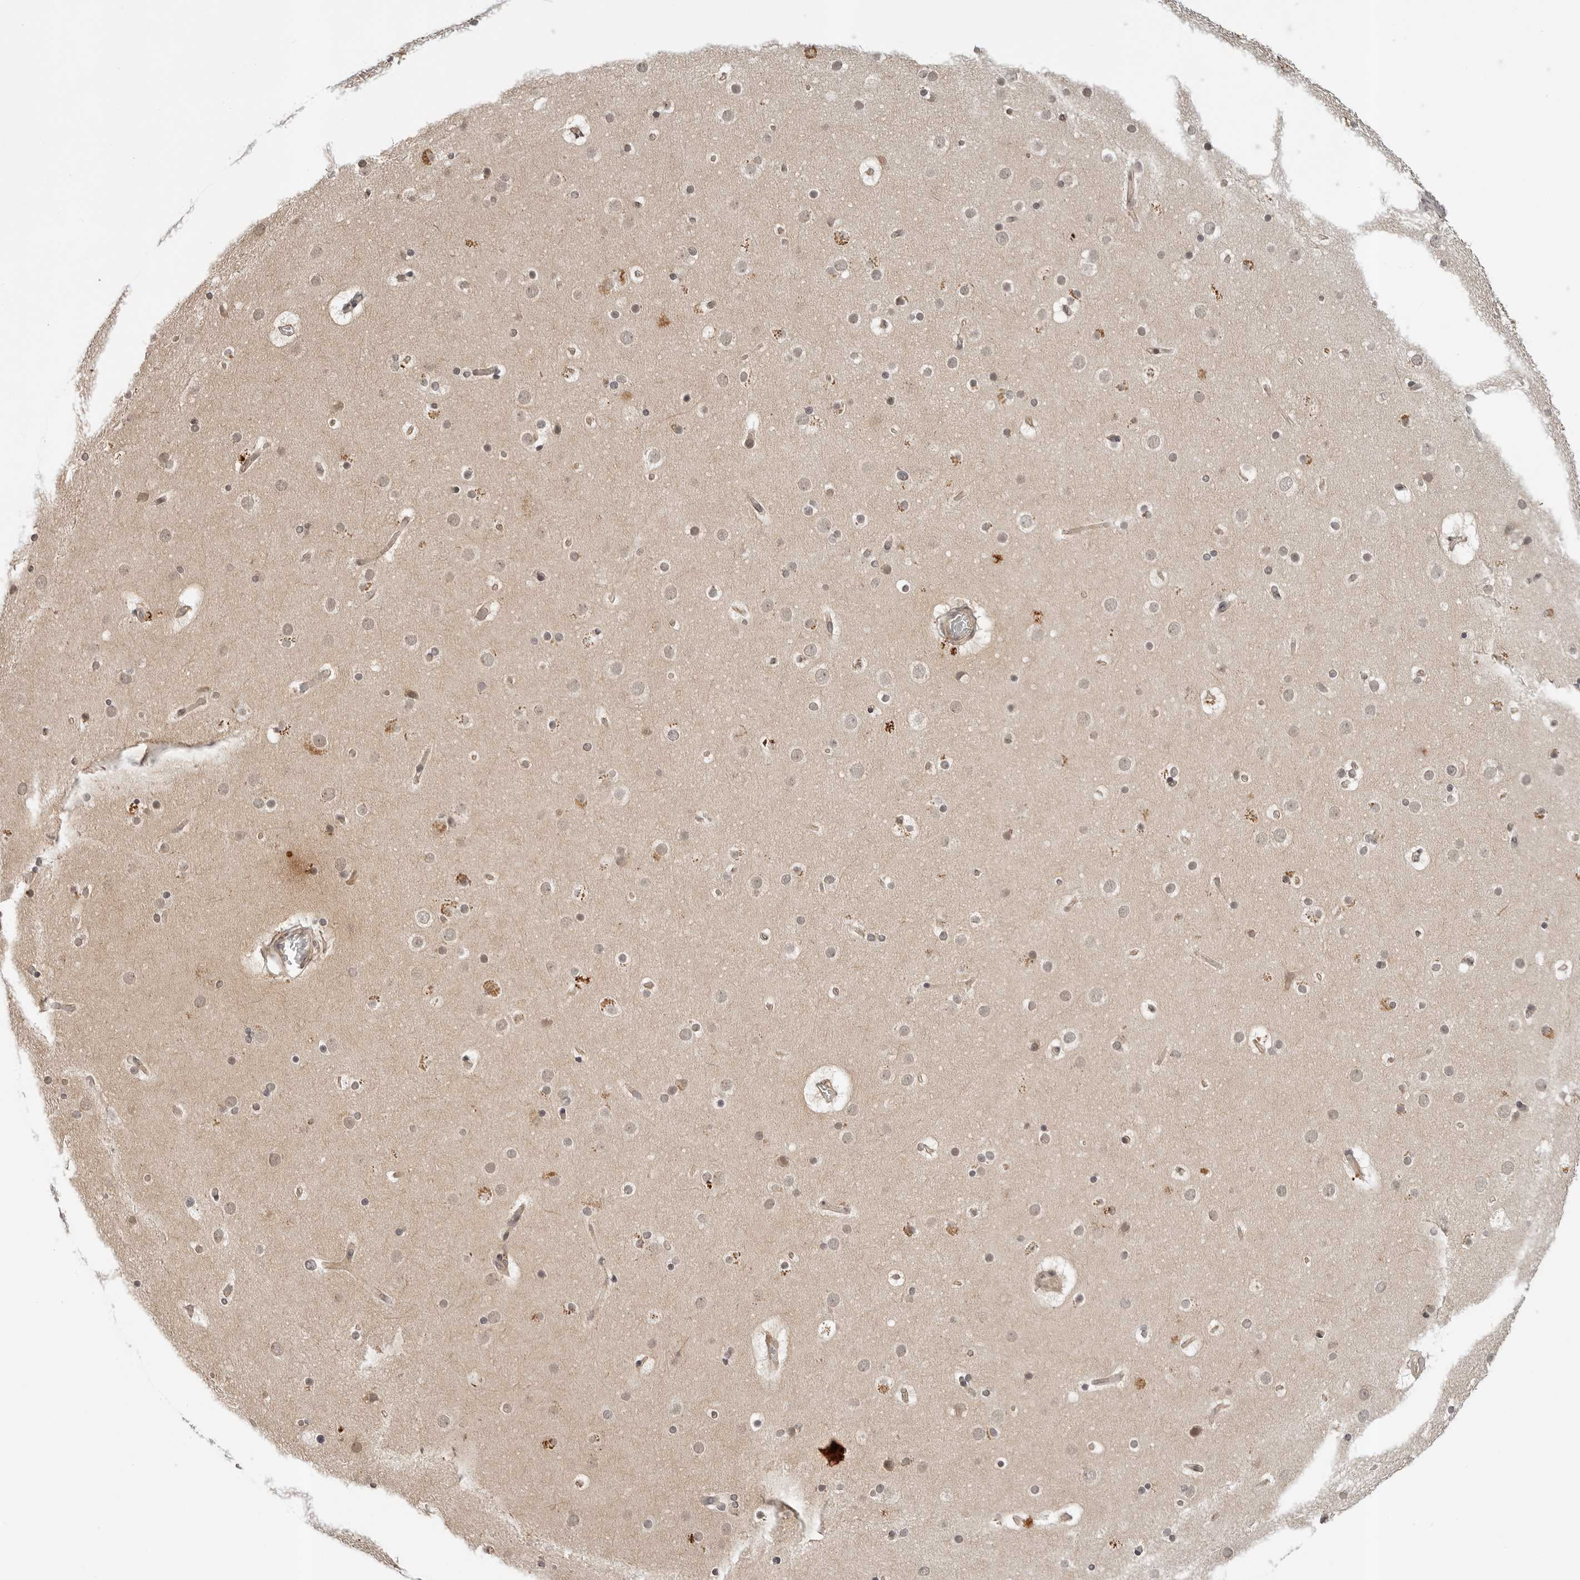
{"staining": {"intensity": "weak", "quantity": "25%-75%", "location": "cytoplasmic/membranous"}, "tissue": "cerebral cortex", "cell_type": "Endothelial cells", "image_type": "normal", "snomed": [{"axis": "morphology", "description": "Normal tissue, NOS"}, {"axis": "topography", "description": "Cerebral cortex"}], "caption": "DAB (3,3'-diaminobenzidine) immunohistochemical staining of benign cerebral cortex reveals weak cytoplasmic/membranous protein positivity in about 25%-75% of endothelial cells.", "gene": "IL24", "patient": {"sex": "male", "age": 57}}